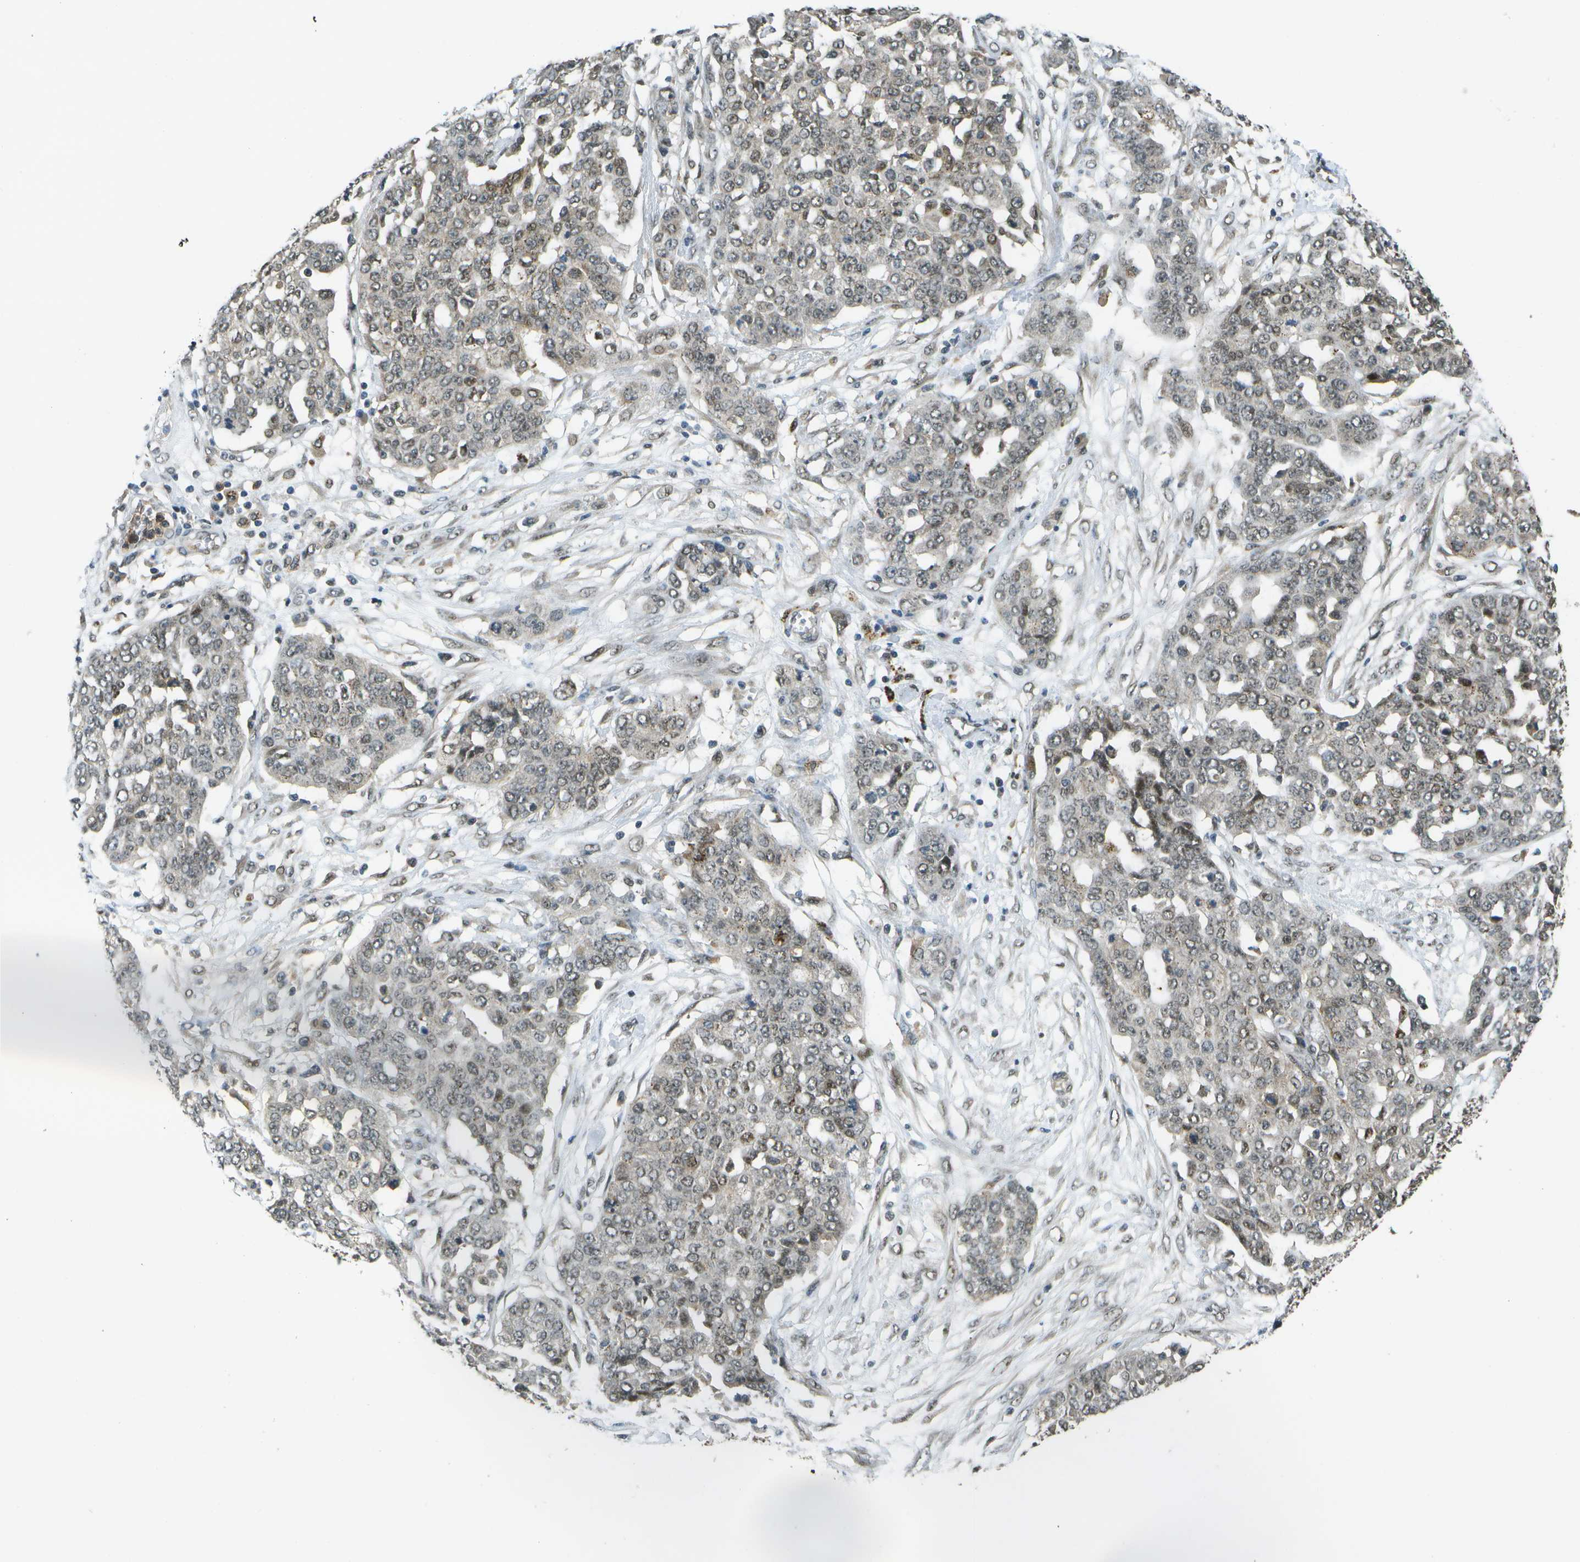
{"staining": {"intensity": "moderate", "quantity": "<25%", "location": "cytoplasmic/membranous,nuclear"}, "tissue": "ovarian cancer", "cell_type": "Tumor cells", "image_type": "cancer", "snomed": [{"axis": "morphology", "description": "Cystadenocarcinoma, serous, NOS"}, {"axis": "topography", "description": "Soft tissue"}, {"axis": "topography", "description": "Ovary"}], "caption": "About <25% of tumor cells in human ovarian cancer (serous cystadenocarcinoma) demonstrate moderate cytoplasmic/membranous and nuclear protein positivity as visualized by brown immunohistochemical staining.", "gene": "GANC", "patient": {"sex": "female", "age": 57}}